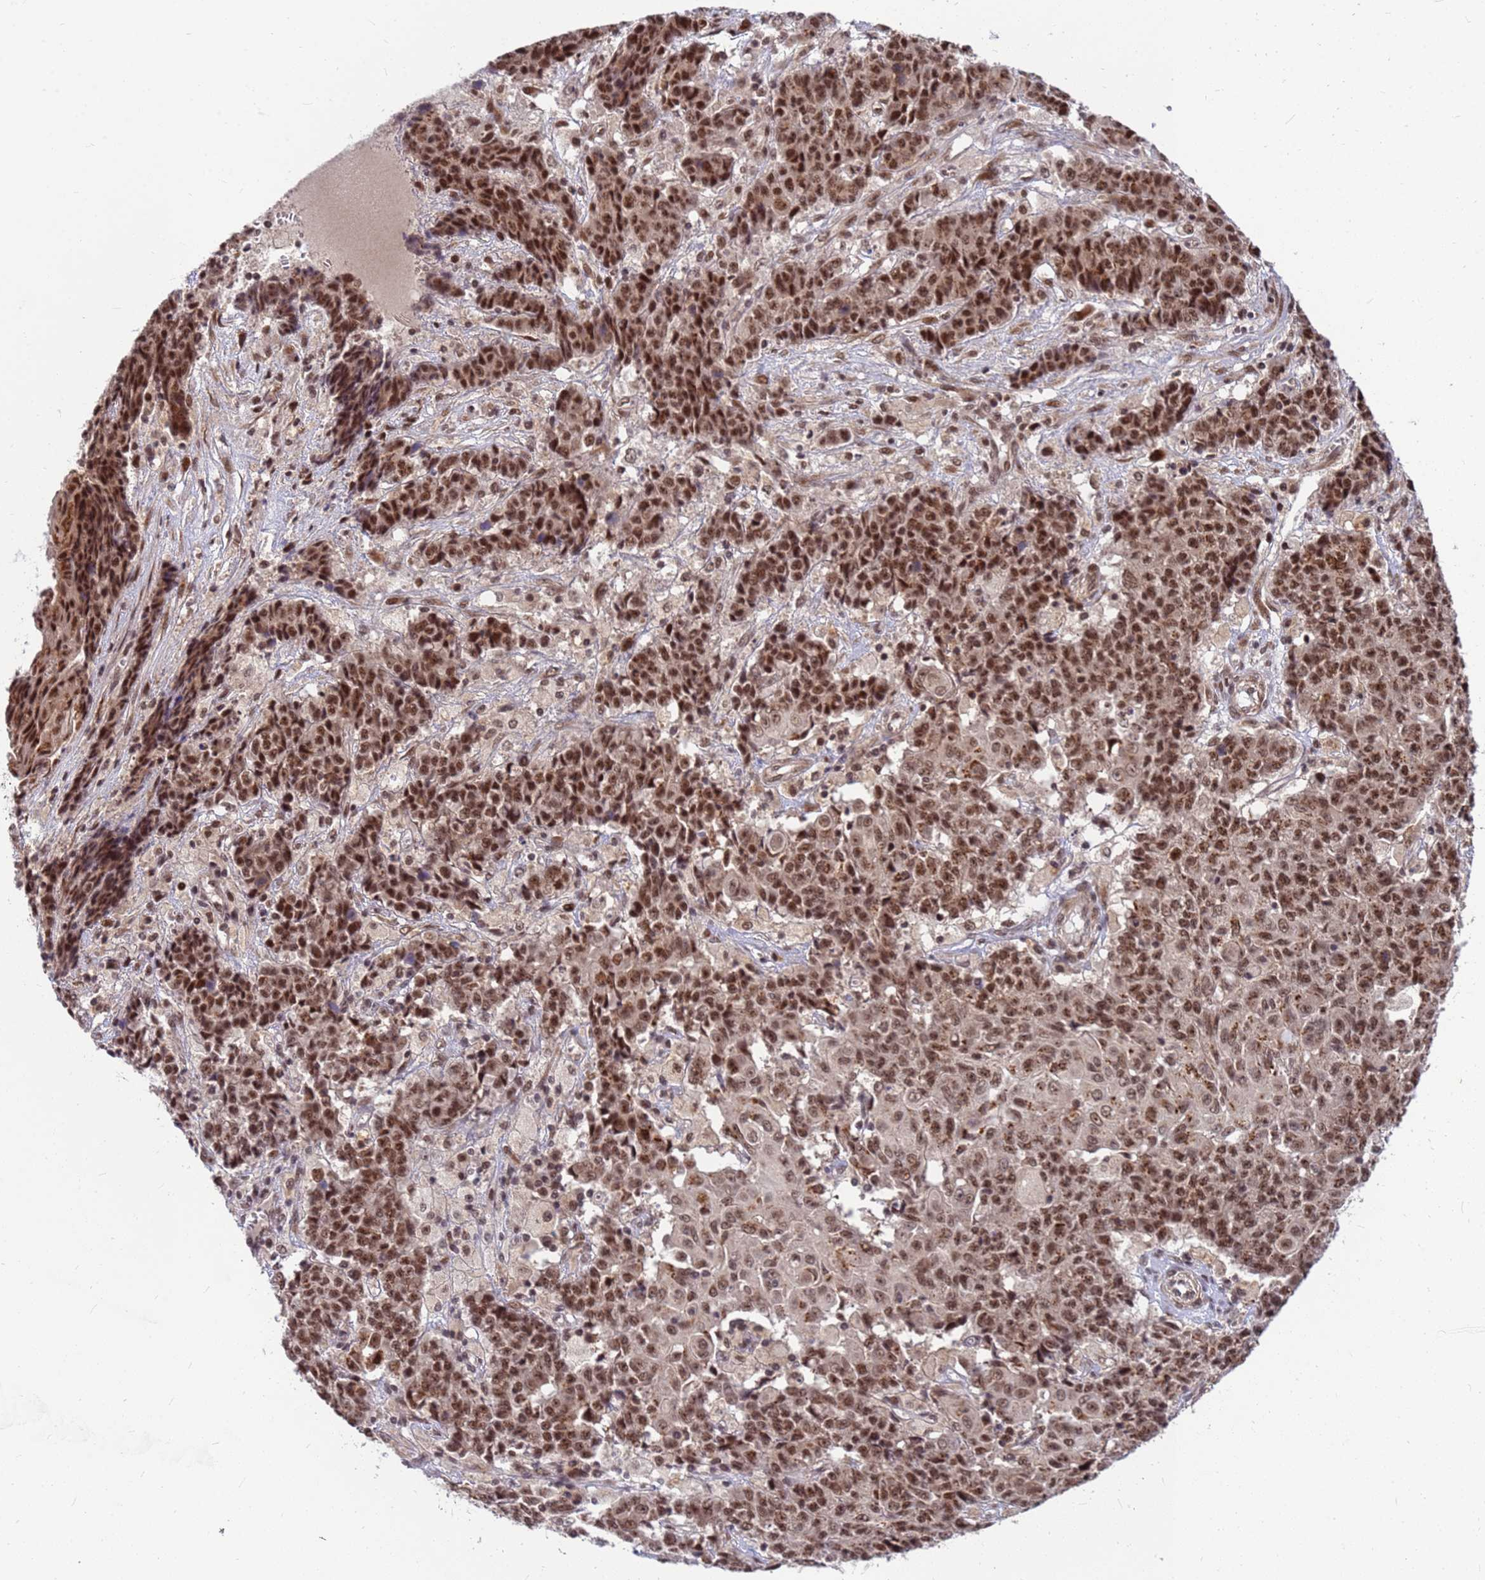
{"staining": {"intensity": "strong", "quantity": ">75%", "location": "nuclear"}, "tissue": "ovarian cancer", "cell_type": "Tumor cells", "image_type": "cancer", "snomed": [{"axis": "morphology", "description": "Carcinoma, endometroid"}, {"axis": "topography", "description": "Ovary"}], "caption": "Immunohistochemistry (IHC) histopathology image of ovarian cancer (endometroid carcinoma) stained for a protein (brown), which reveals high levels of strong nuclear expression in about >75% of tumor cells.", "gene": "NCBP2", "patient": {"sex": "female", "age": 42}}